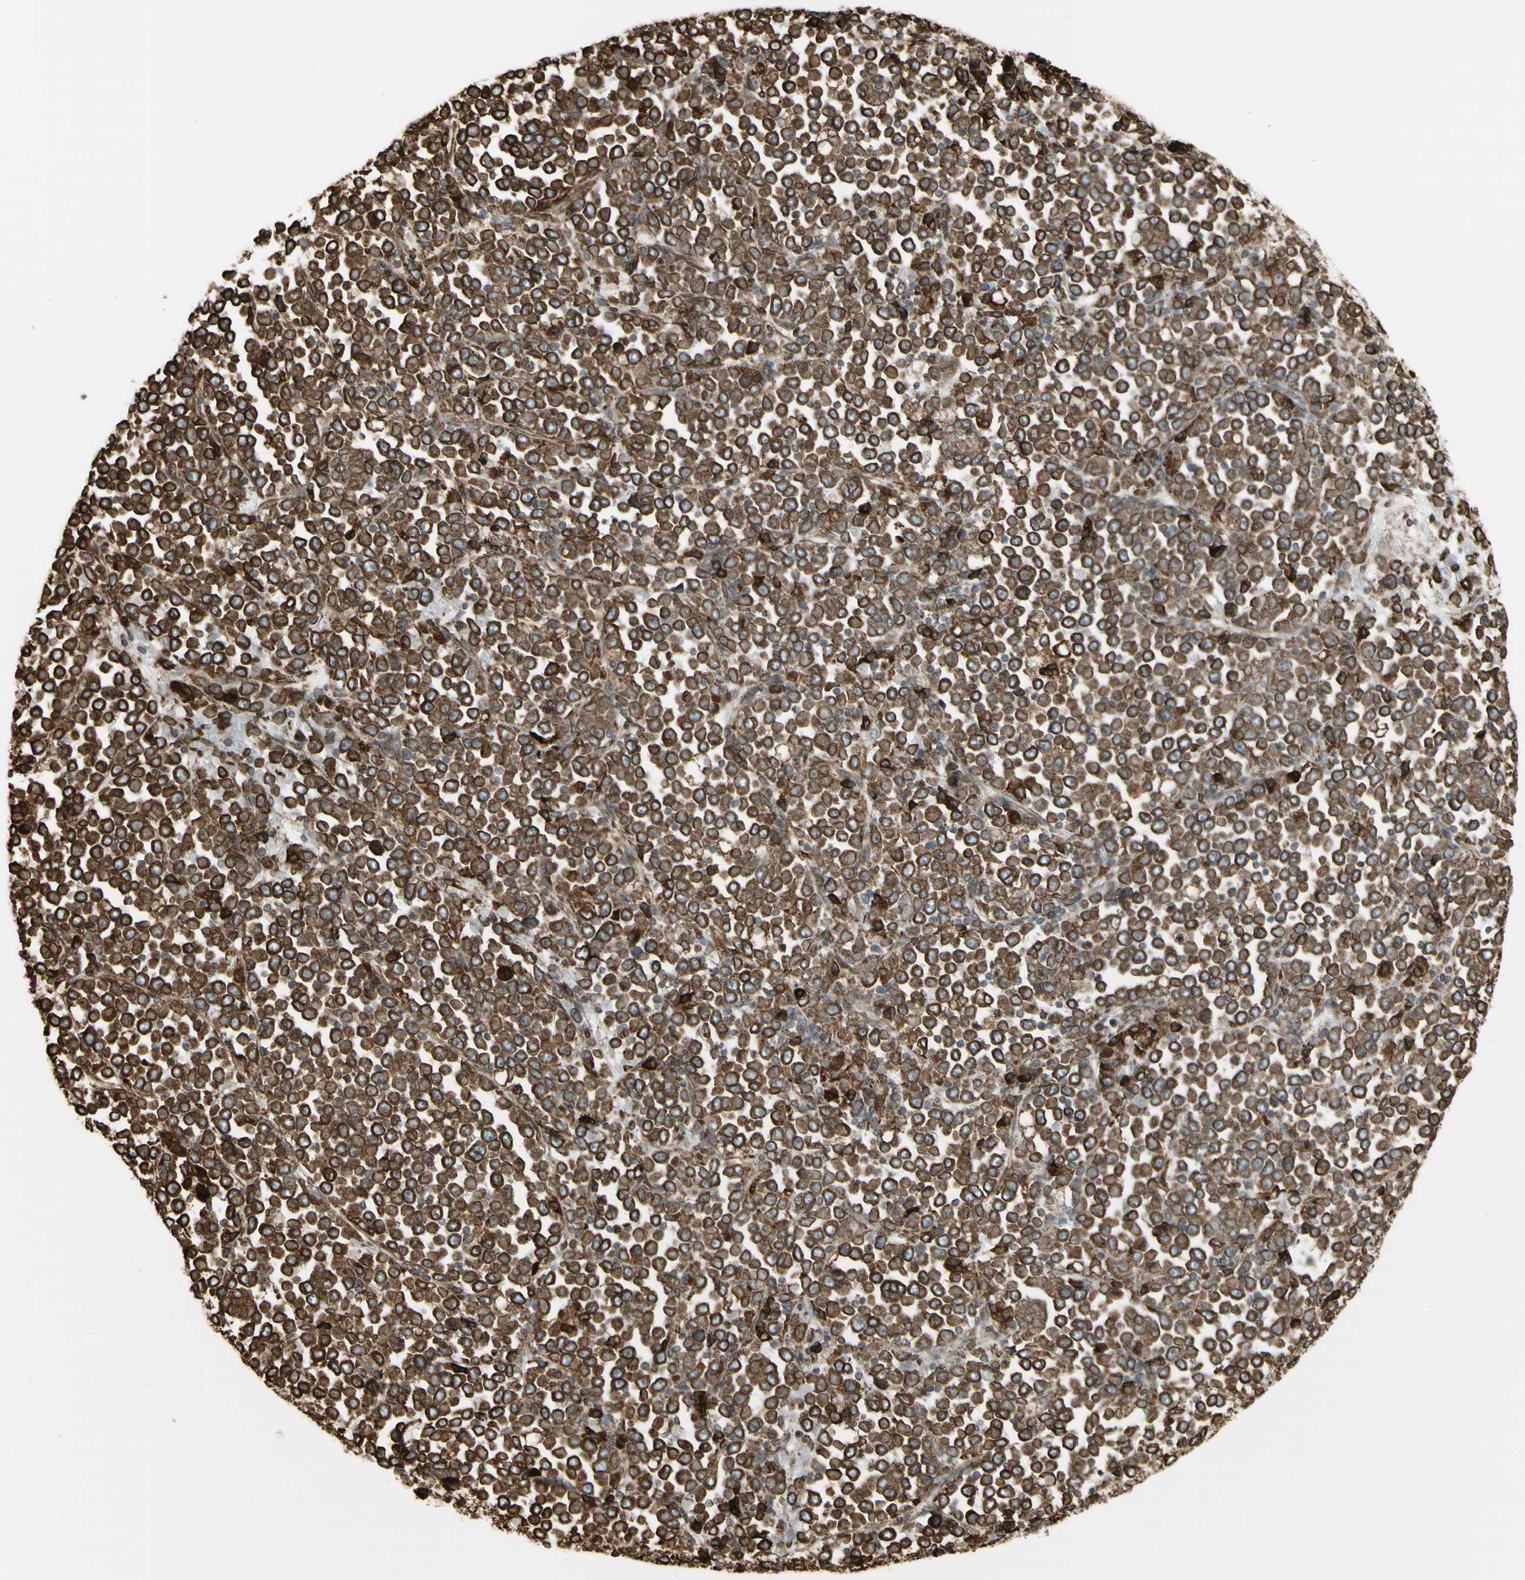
{"staining": {"intensity": "moderate", "quantity": ">75%", "location": "cytoplasmic/membranous"}, "tissue": "stomach cancer", "cell_type": "Tumor cells", "image_type": "cancer", "snomed": [{"axis": "morphology", "description": "Normal tissue, NOS"}, {"axis": "morphology", "description": "Adenocarcinoma, NOS"}, {"axis": "topography", "description": "Stomach, upper"}, {"axis": "topography", "description": "Stomach"}], "caption": "Tumor cells reveal moderate cytoplasmic/membranous staining in about >75% of cells in stomach cancer.", "gene": "CANX", "patient": {"sex": "male", "age": 59}}